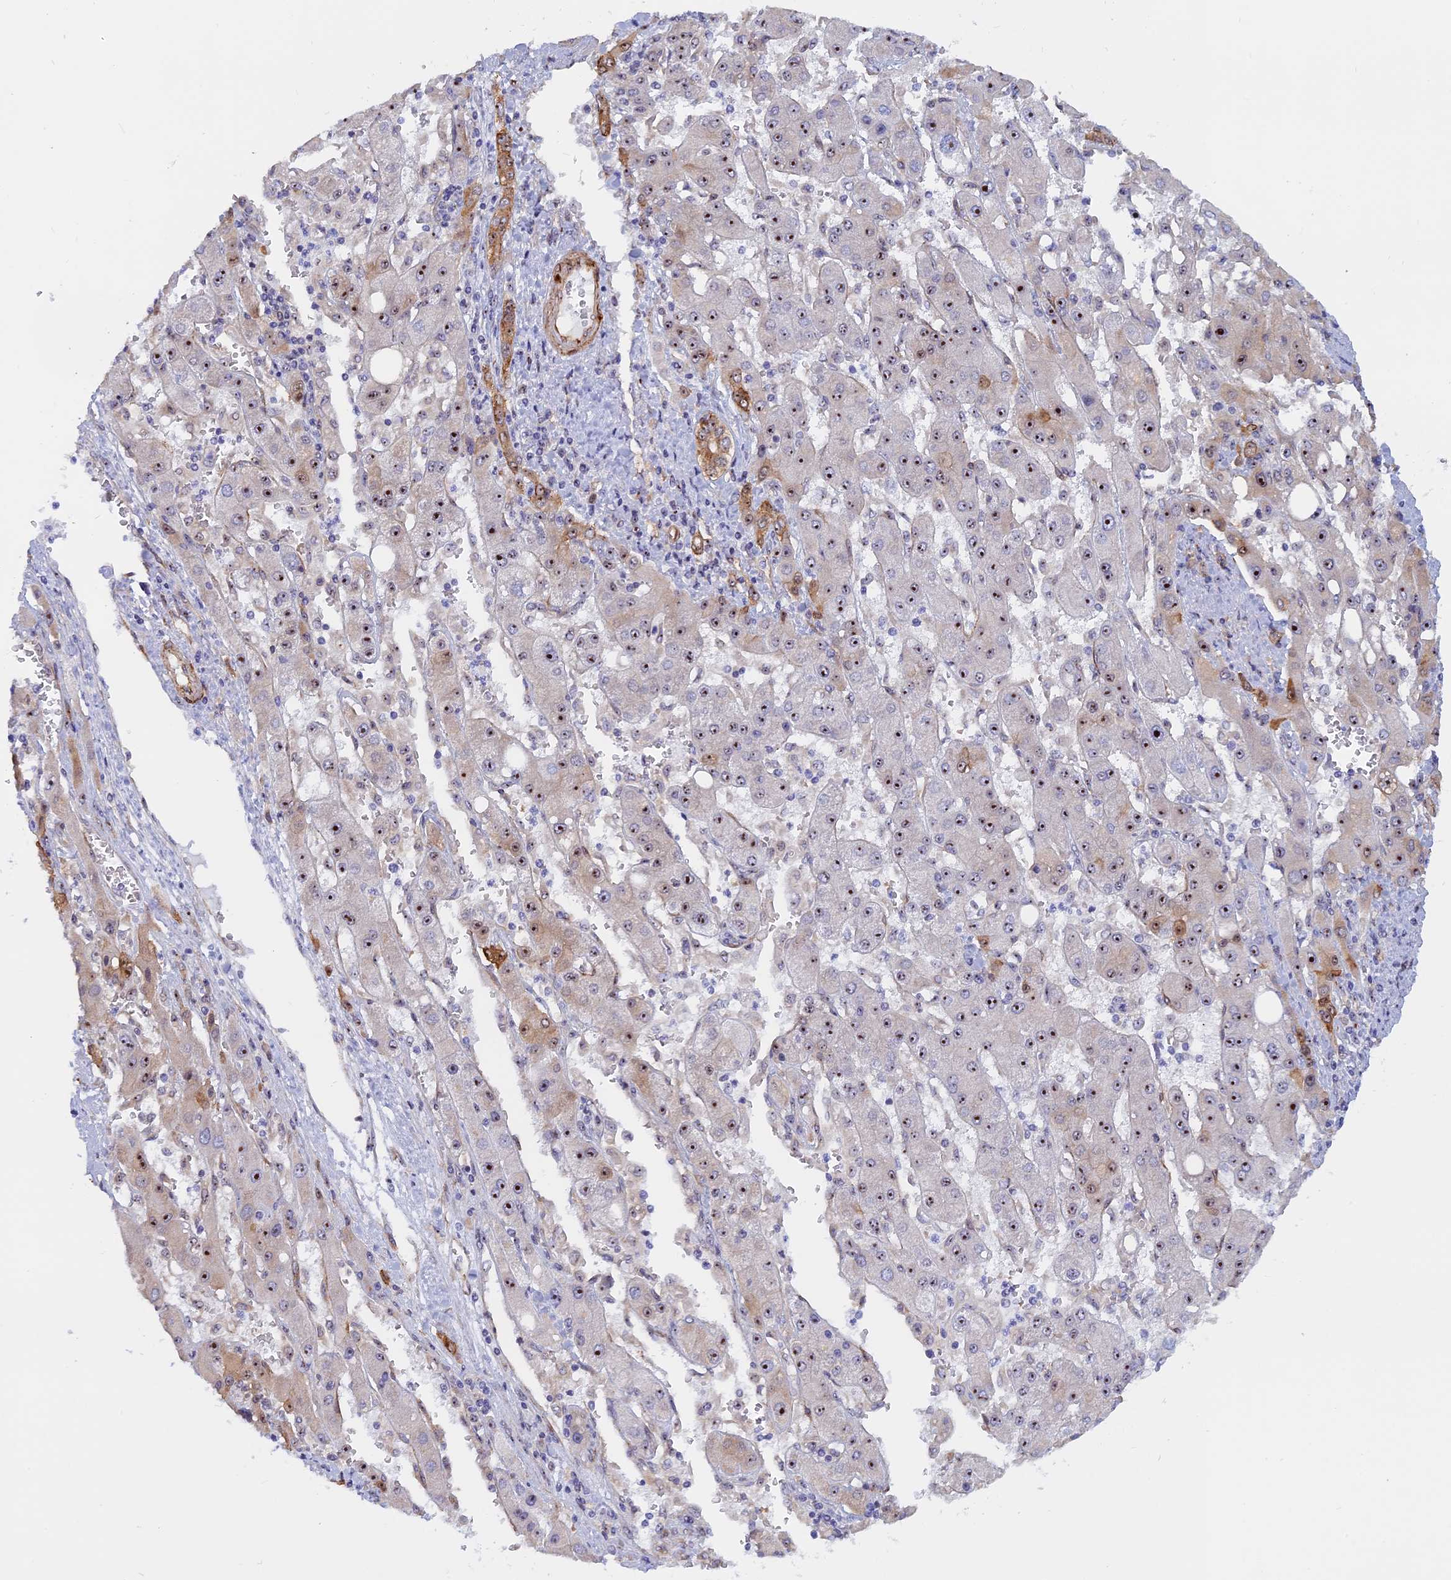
{"staining": {"intensity": "moderate", "quantity": ">75%", "location": "nuclear"}, "tissue": "liver cancer", "cell_type": "Tumor cells", "image_type": "cancer", "snomed": [{"axis": "morphology", "description": "Carcinoma, Hepatocellular, NOS"}, {"axis": "topography", "description": "Liver"}], "caption": "Liver hepatocellular carcinoma was stained to show a protein in brown. There is medium levels of moderate nuclear positivity in about >75% of tumor cells. Using DAB (brown) and hematoxylin (blue) stains, captured at high magnification using brightfield microscopy.", "gene": "DBNDD1", "patient": {"sex": "female", "age": 73}}